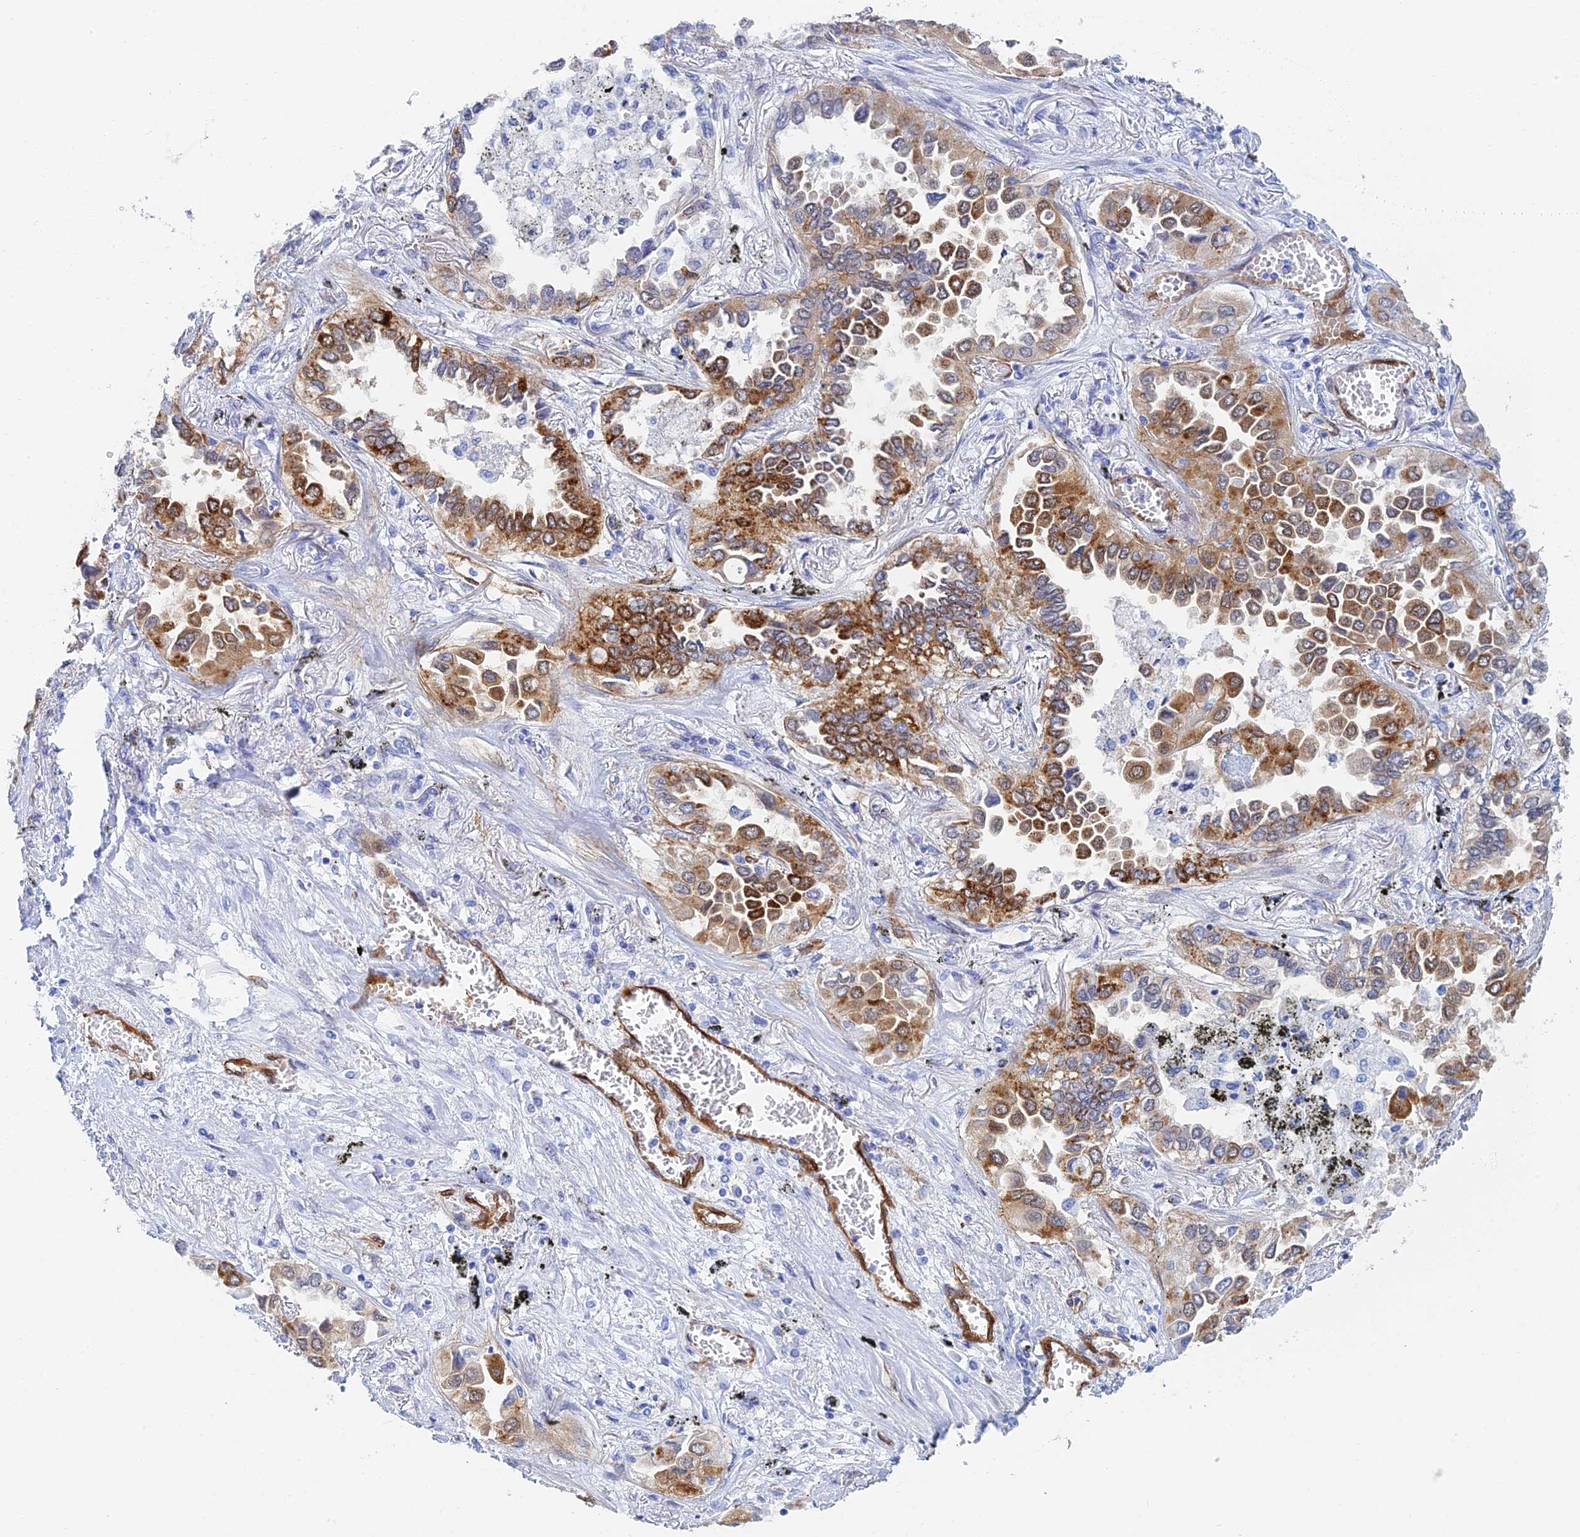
{"staining": {"intensity": "moderate", "quantity": ">75%", "location": "cytoplasmic/membranous"}, "tissue": "lung cancer", "cell_type": "Tumor cells", "image_type": "cancer", "snomed": [{"axis": "morphology", "description": "Adenocarcinoma, NOS"}, {"axis": "topography", "description": "Lung"}], "caption": "Human lung cancer (adenocarcinoma) stained with a brown dye shows moderate cytoplasmic/membranous positive expression in about >75% of tumor cells.", "gene": "CRIP2", "patient": {"sex": "female", "age": 76}}